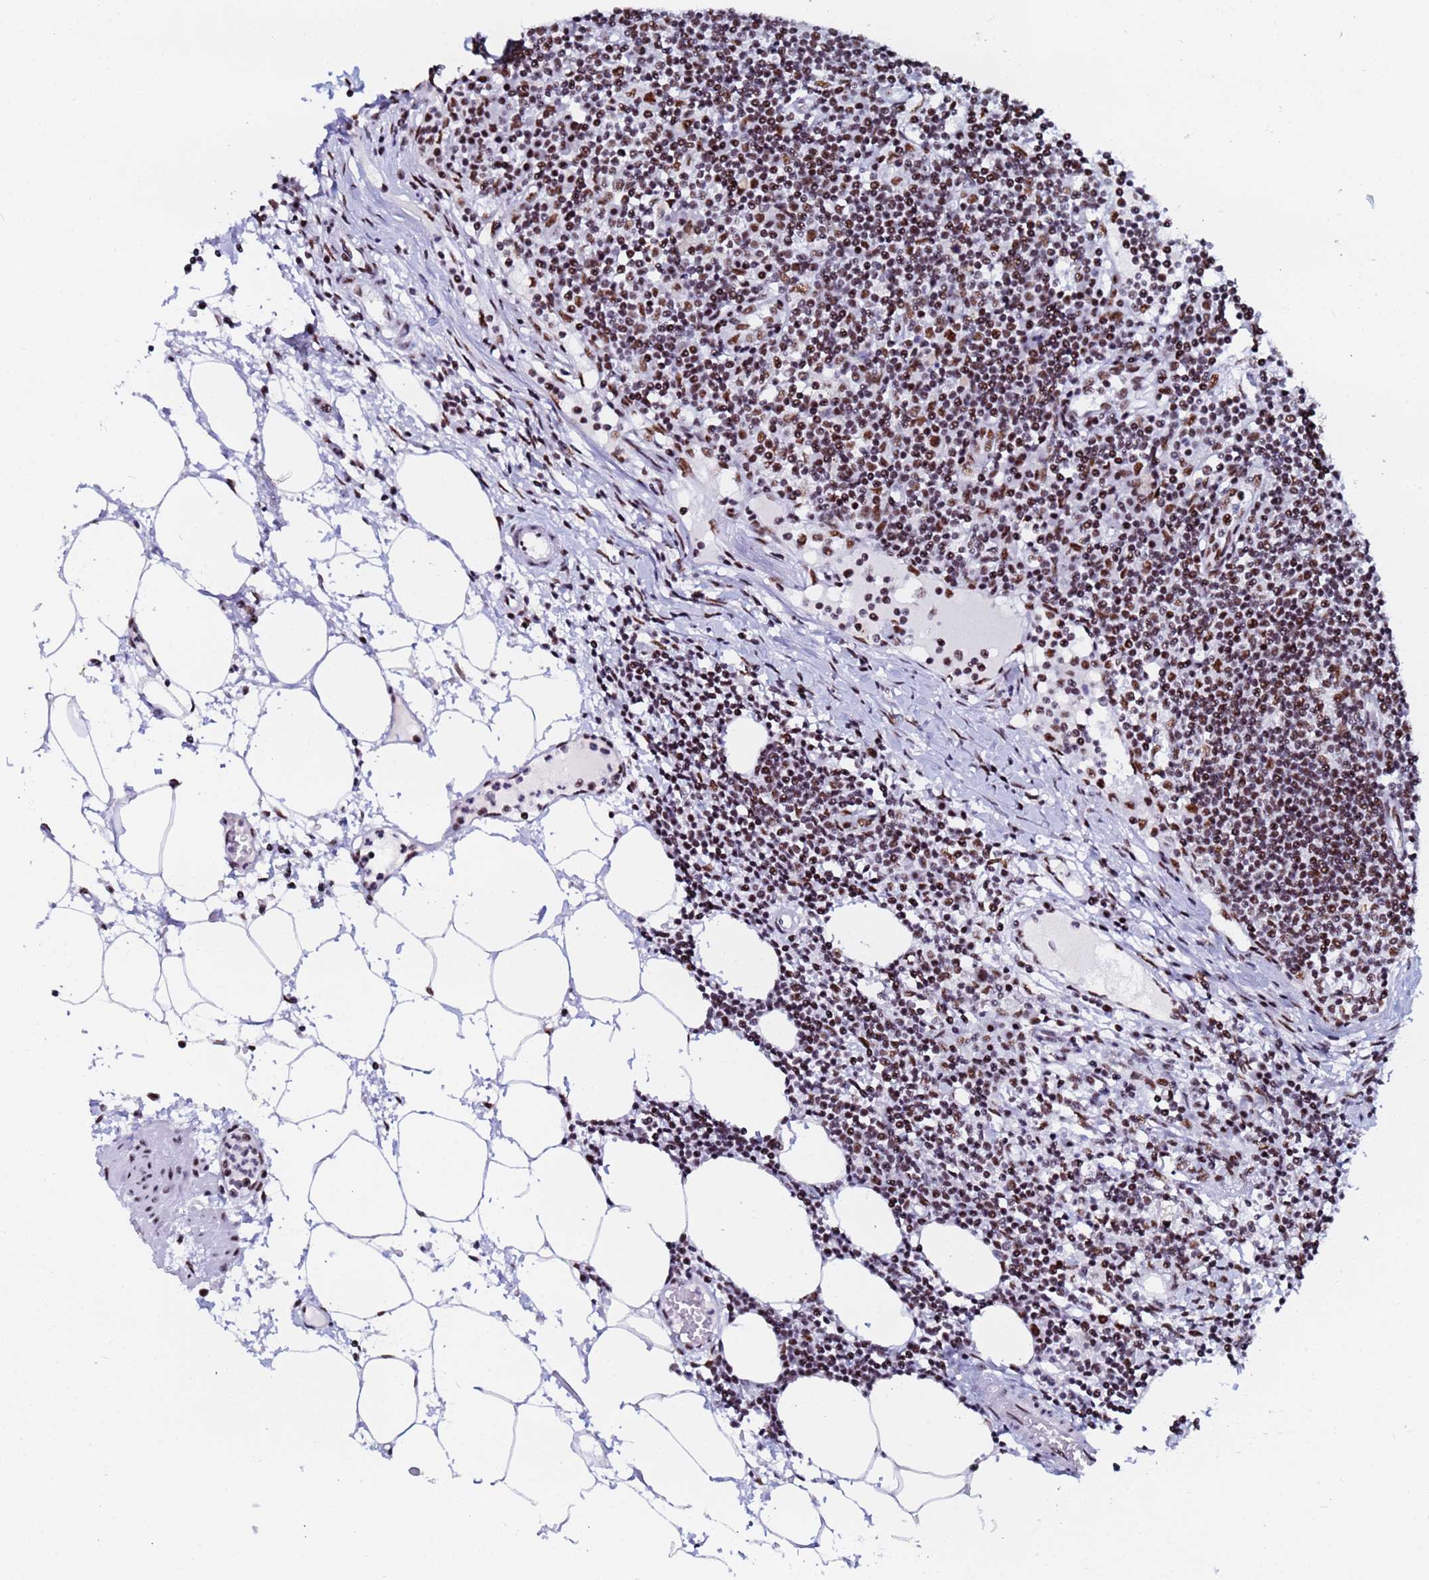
{"staining": {"intensity": "moderate", "quantity": ">75%", "location": "nuclear"}, "tissue": "lymph node", "cell_type": "Germinal center cells", "image_type": "normal", "snomed": [{"axis": "morphology", "description": "Adenocarcinoma, NOS"}, {"axis": "topography", "description": "Lymph node"}], "caption": "Unremarkable lymph node demonstrates moderate nuclear staining in approximately >75% of germinal center cells, visualized by immunohistochemistry.", "gene": "SNRPA1", "patient": {"sex": "female", "age": 62}}